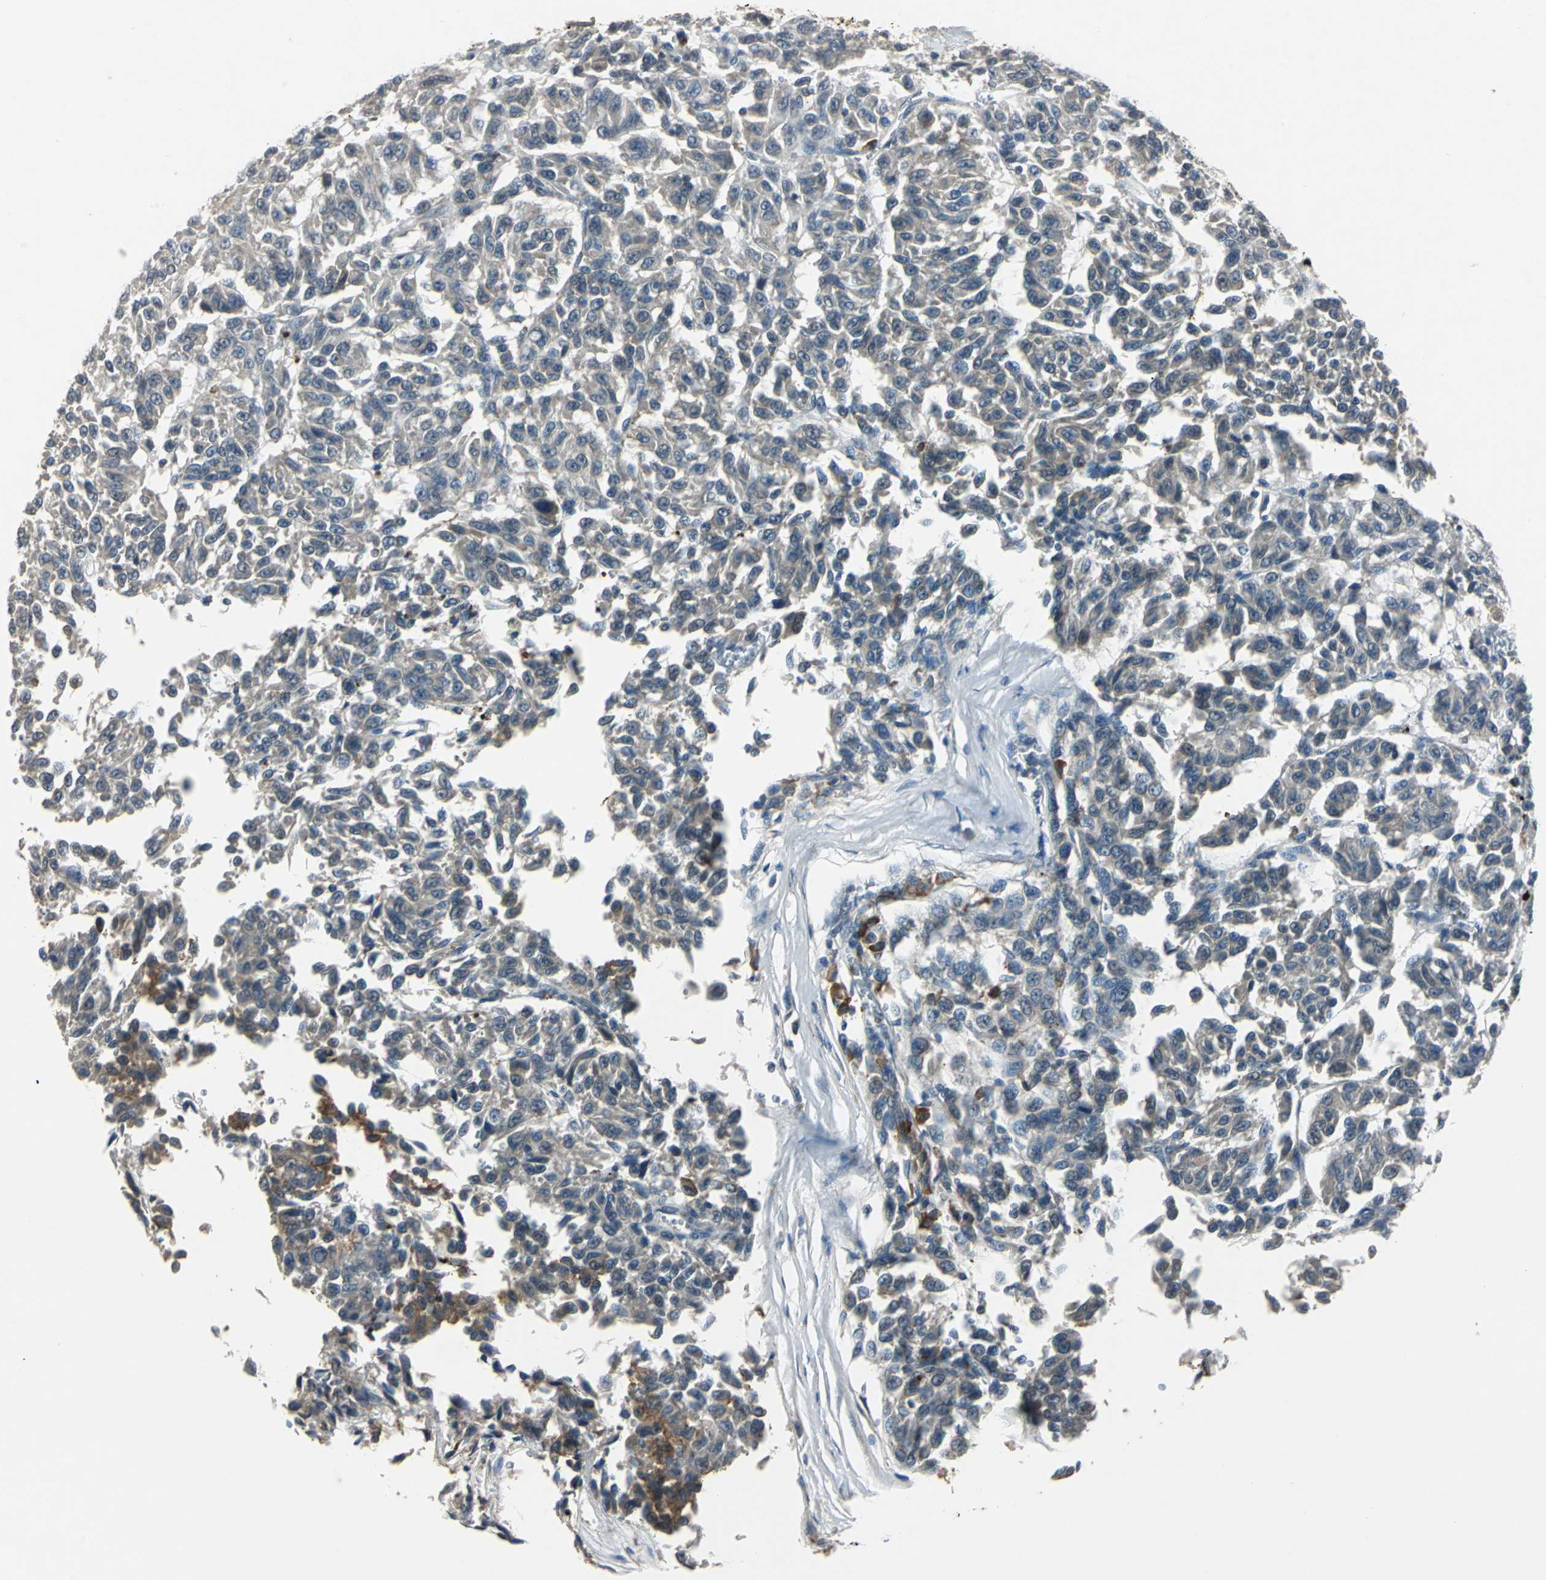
{"staining": {"intensity": "negative", "quantity": "none", "location": "none"}, "tissue": "melanoma", "cell_type": "Tumor cells", "image_type": "cancer", "snomed": [{"axis": "morphology", "description": "Malignant melanoma, Metastatic site"}, {"axis": "topography", "description": "Lung"}], "caption": "Tumor cells are negative for brown protein staining in malignant melanoma (metastatic site).", "gene": "SLC2A13", "patient": {"sex": "male", "age": 64}}